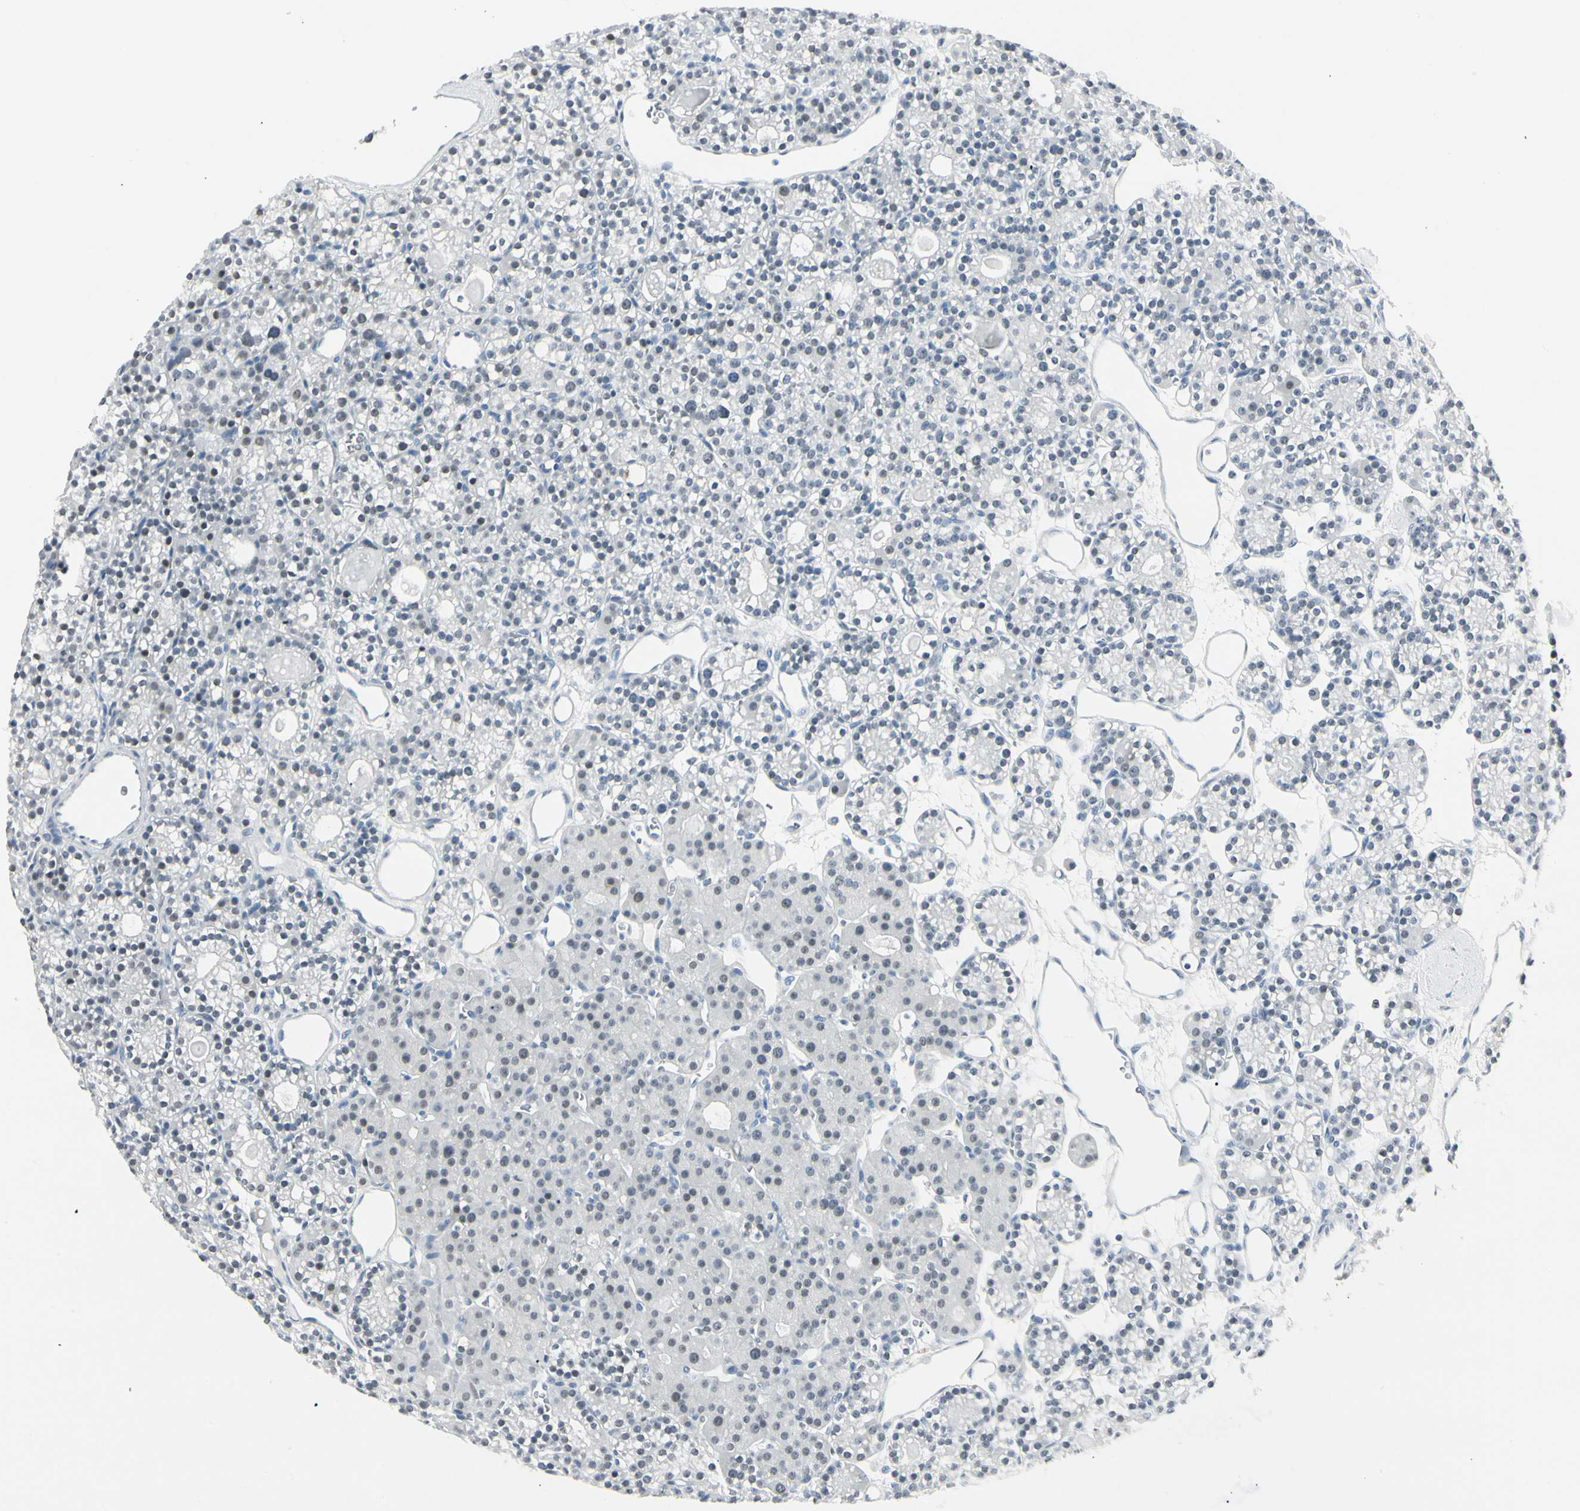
{"staining": {"intensity": "negative", "quantity": "none", "location": "none"}, "tissue": "parathyroid gland", "cell_type": "Glandular cells", "image_type": "normal", "snomed": [{"axis": "morphology", "description": "Normal tissue, NOS"}, {"axis": "topography", "description": "Parathyroid gland"}], "caption": "Glandular cells show no significant protein staining in benign parathyroid gland. (DAB (3,3'-diaminobenzidine) immunohistochemistry visualized using brightfield microscopy, high magnification).", "gene": "ZBTB7B", "patient": {"sex": "female", "age": 64}}